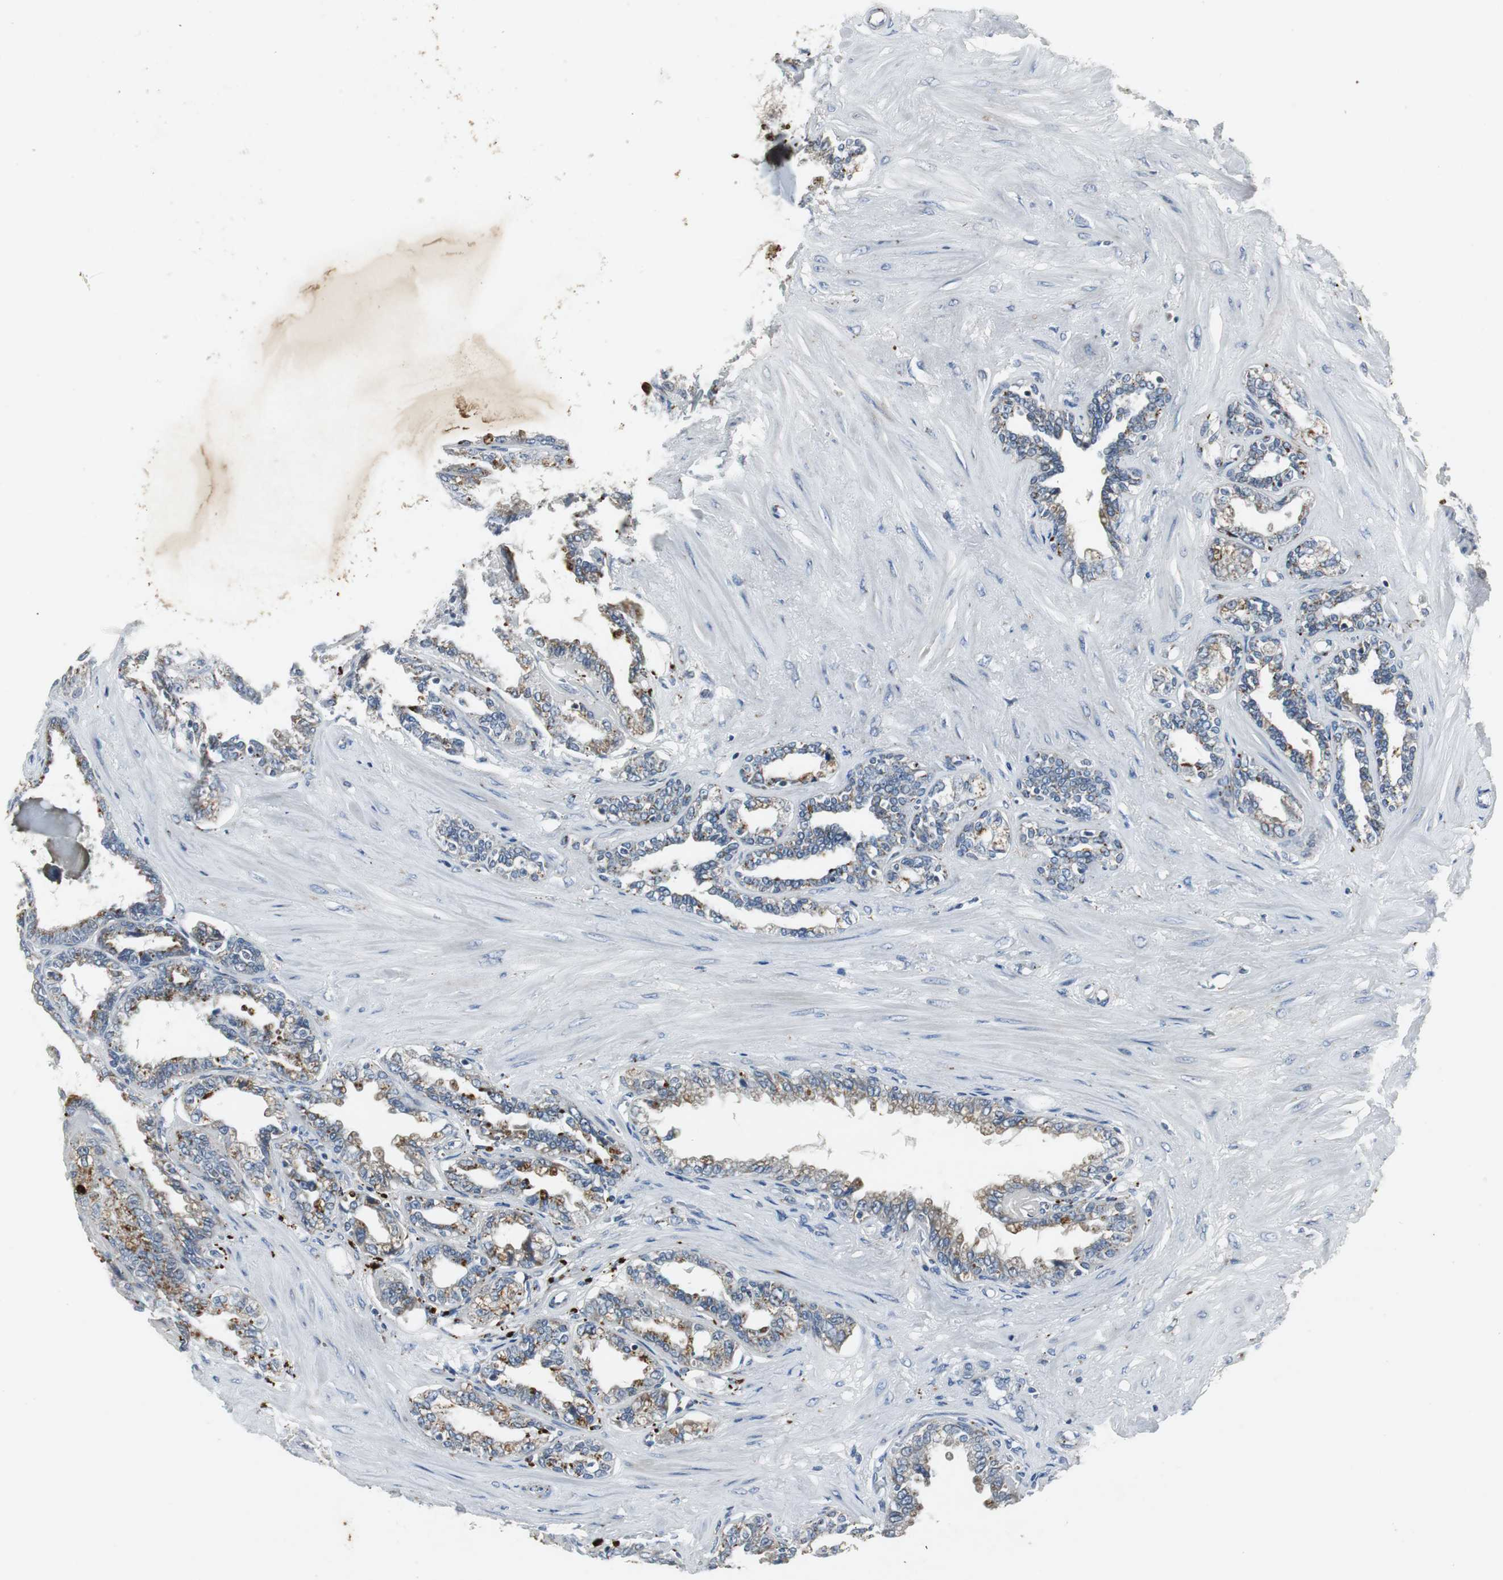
{"staining": {"intensity": "moderate", "quantity": "25%-75%", "location": "cytoplasmic/membranous"}, "tissue": "seminal vesicle", "cell_type": "Glandular cells", "image_type": "normal", "snomed": [{"axis": "morphology", "description": "Normal tissue, NOS"}, {"axis": "morphology", "description": "Inflammation, NOS"}, {"axis": "topography", "description": "Urinary bladder"}, {"axis": "topography", "description": "Prostate"}, {"axis": "topography", "description": "Seminal veicle"}], "caption": "Seminal vesicle stained with DAB immunohistochemistry exhibits medium levels of moderate cytoplasmic/membranous positivity in about 25%-75% of glandular cells.", "gene": "NLGN1", "patient": {"sex": "male", "age": 82}}